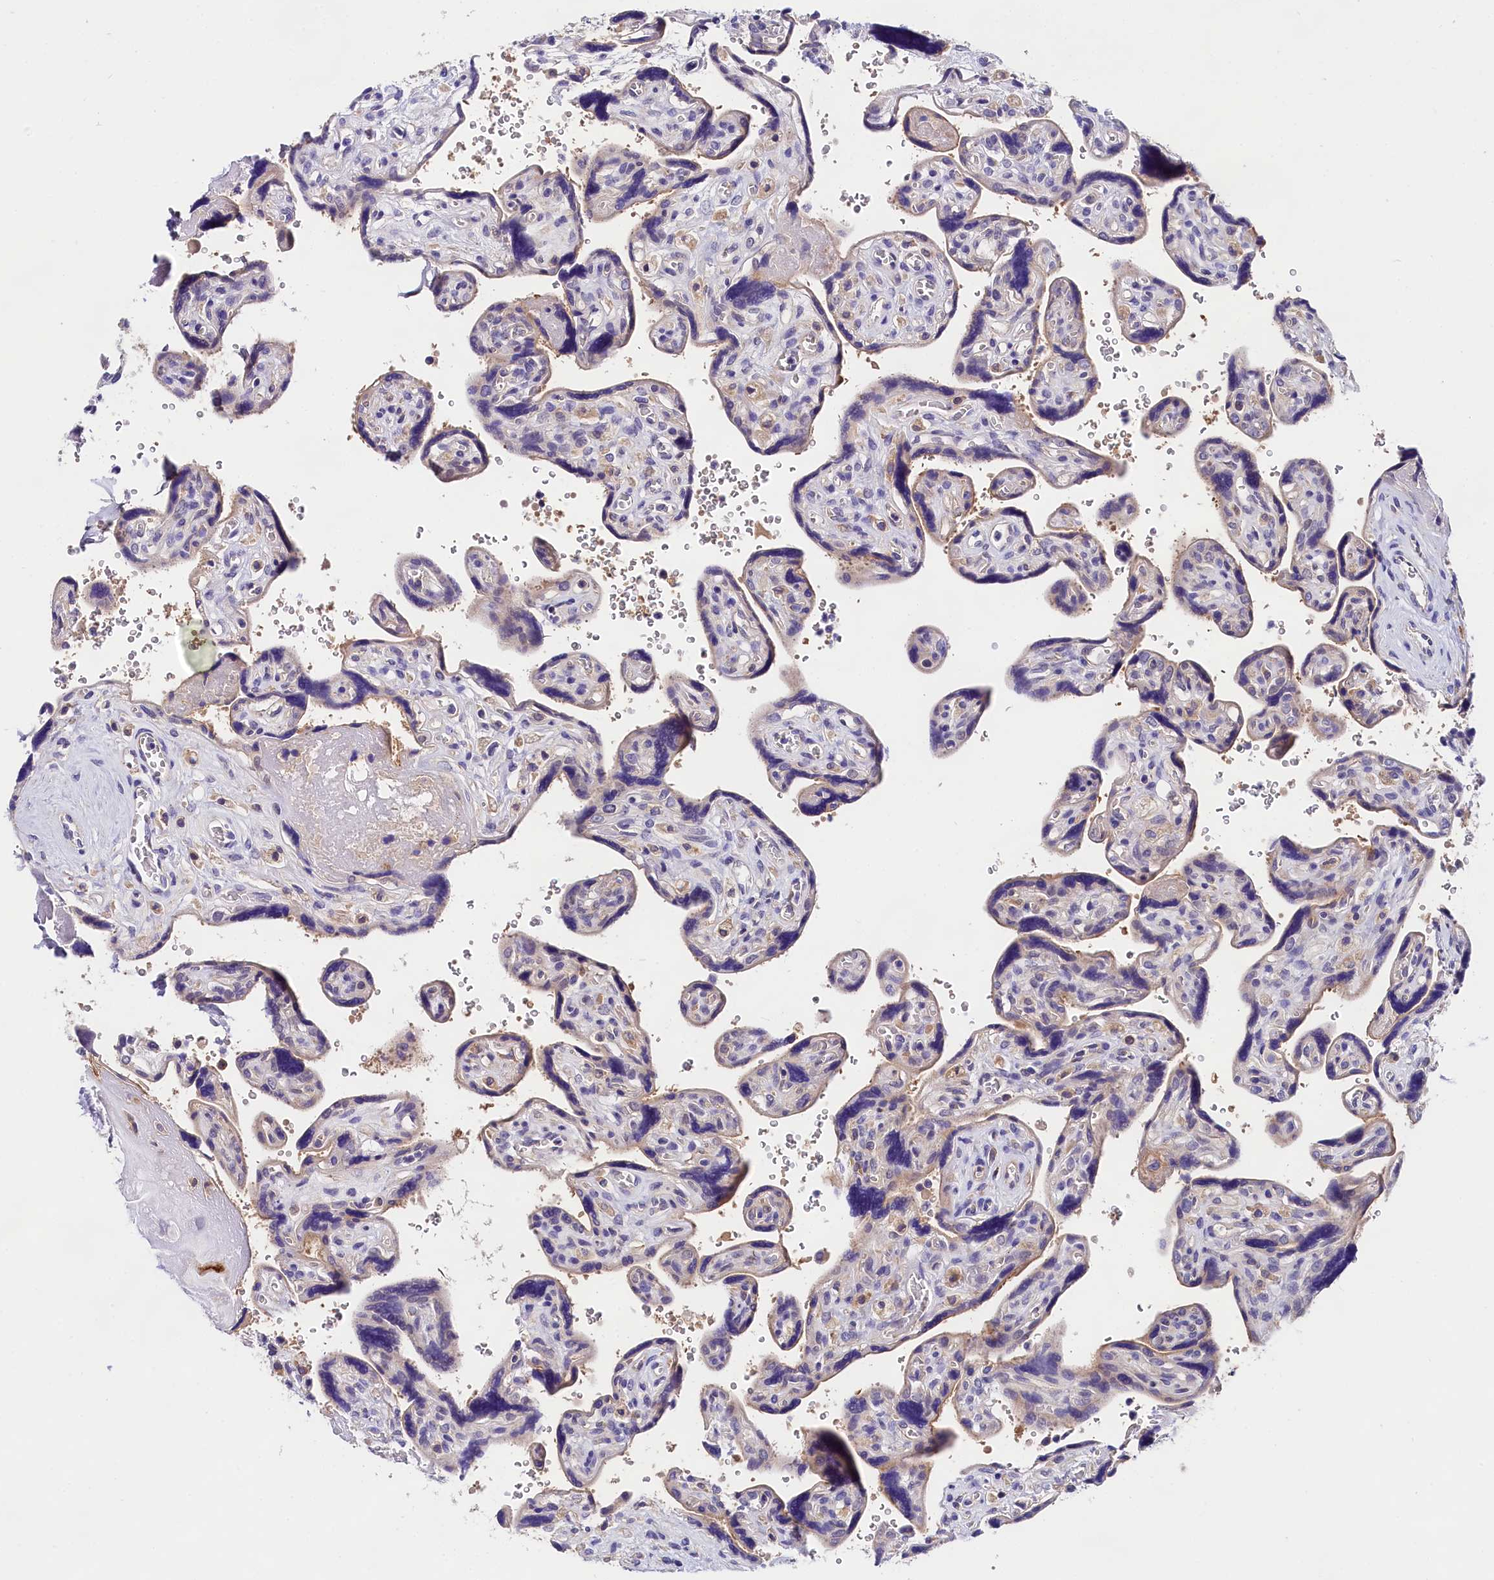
{"staining": {"intensity": "negative", "quantity": "none", "location": "none"}, "tissue": "placenta", "cell_type": "Decidual cells", "image_type": "normal", "snomed": [{"axis": "morphology", "description": "Normal tissue, NOS"}, {"axis": "topography", "description": "Placenta"}], "caption": "Human placenta stained for a protein using IHC shows no positivity in decidual cells.", "gene": "OAS3", "patient": {"sex": "female", "age": 39}}